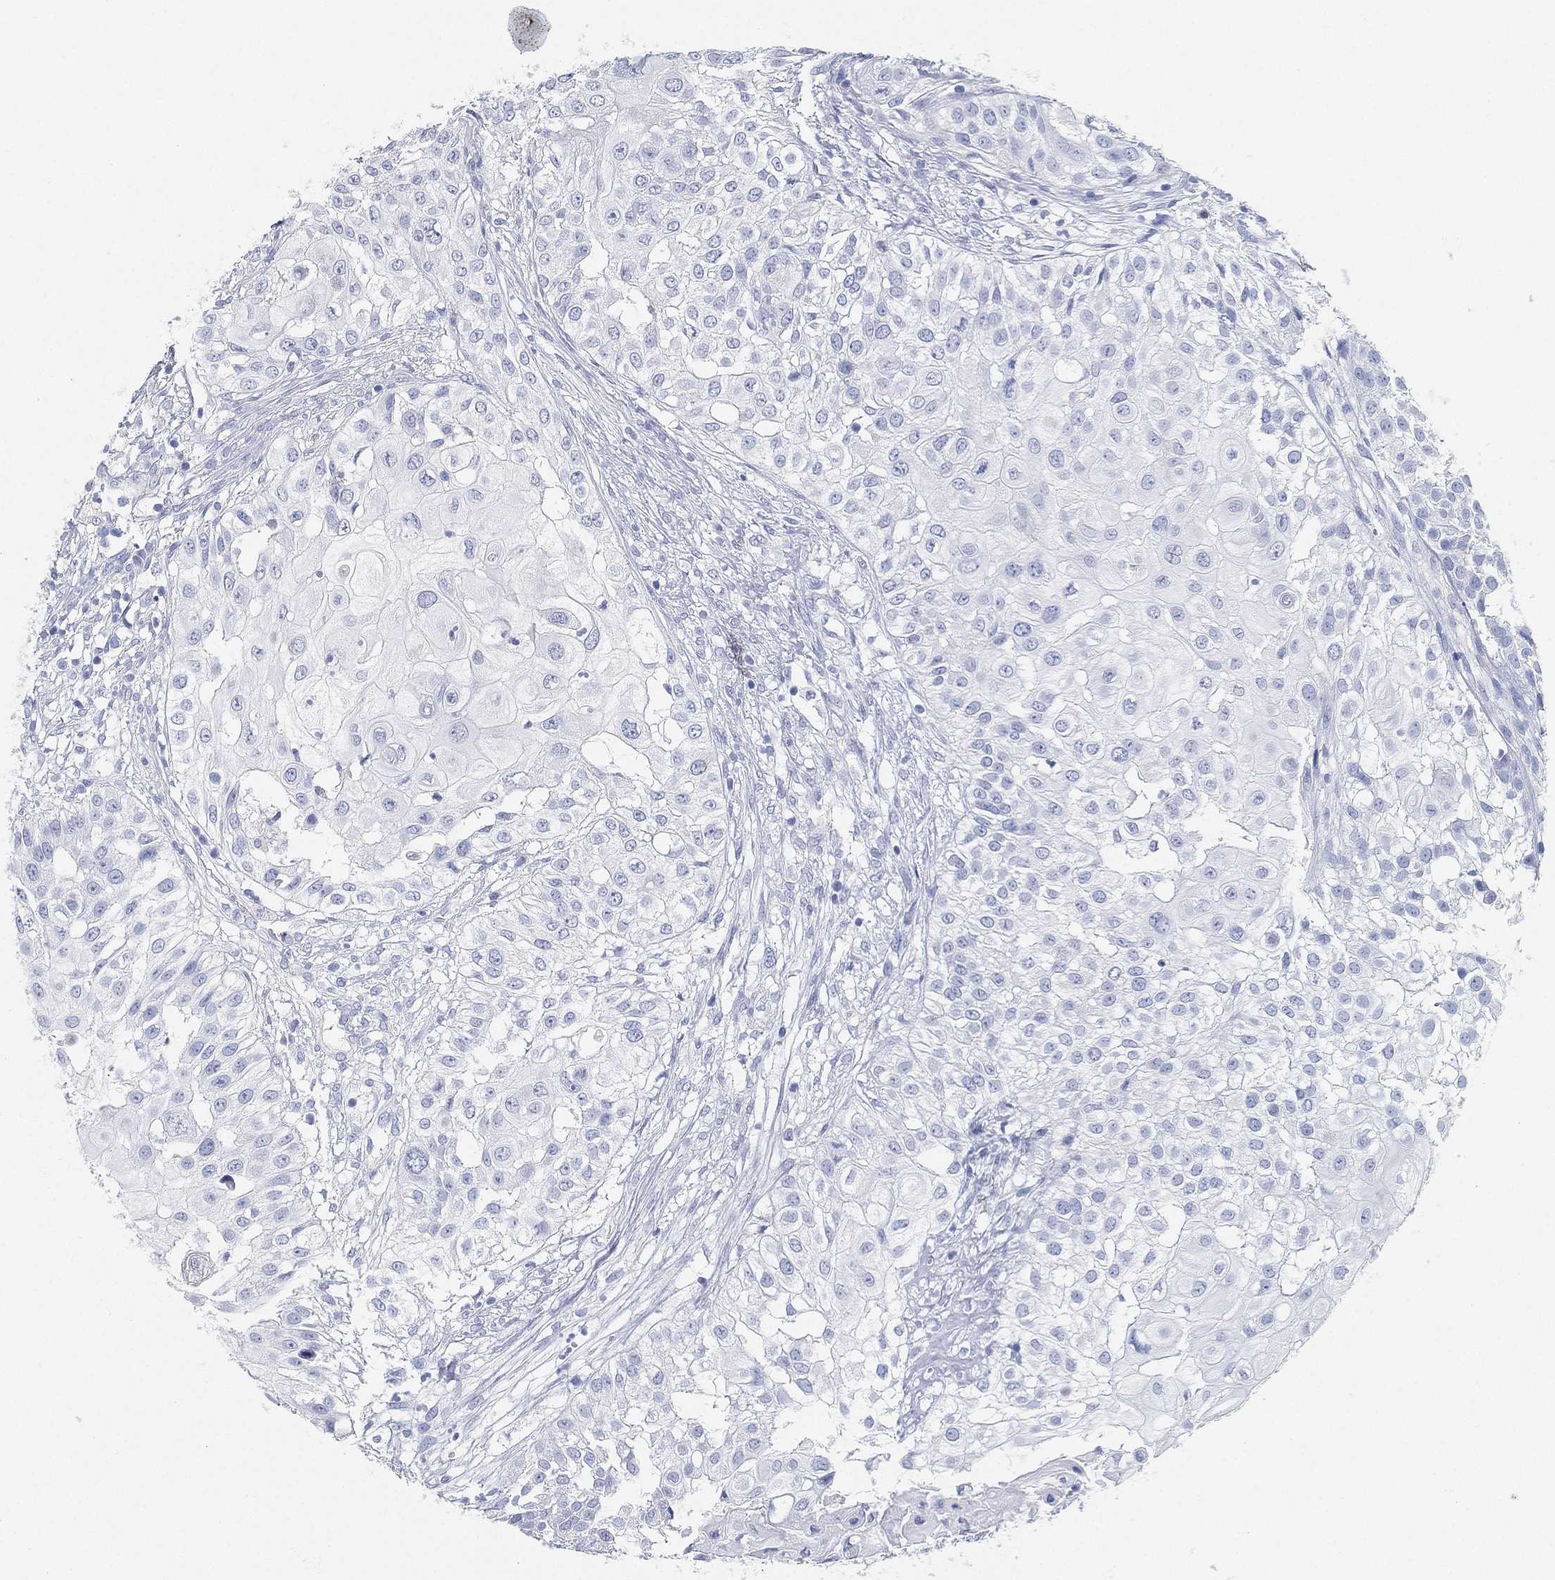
{"staining": {"intensity": "negative", "quantity": "none", "location": "none"}, "tissue": "urothelial cancer", "cell_type": "Tumor cells", "image_type": "cancer", "snomed": [{"axis": "morphology", "description": "Urothelial carcinoma, High grade"}, {"axis": "topography", "description": "Urinary bladder"}], "caption": "An immunohistochemistry photomicrograph of urothelial cancer is shown. There is no staining in tumor cells of urothelial cancer.", "gene": "GPR61", "patient": {"sex": "female", "age": 79}}